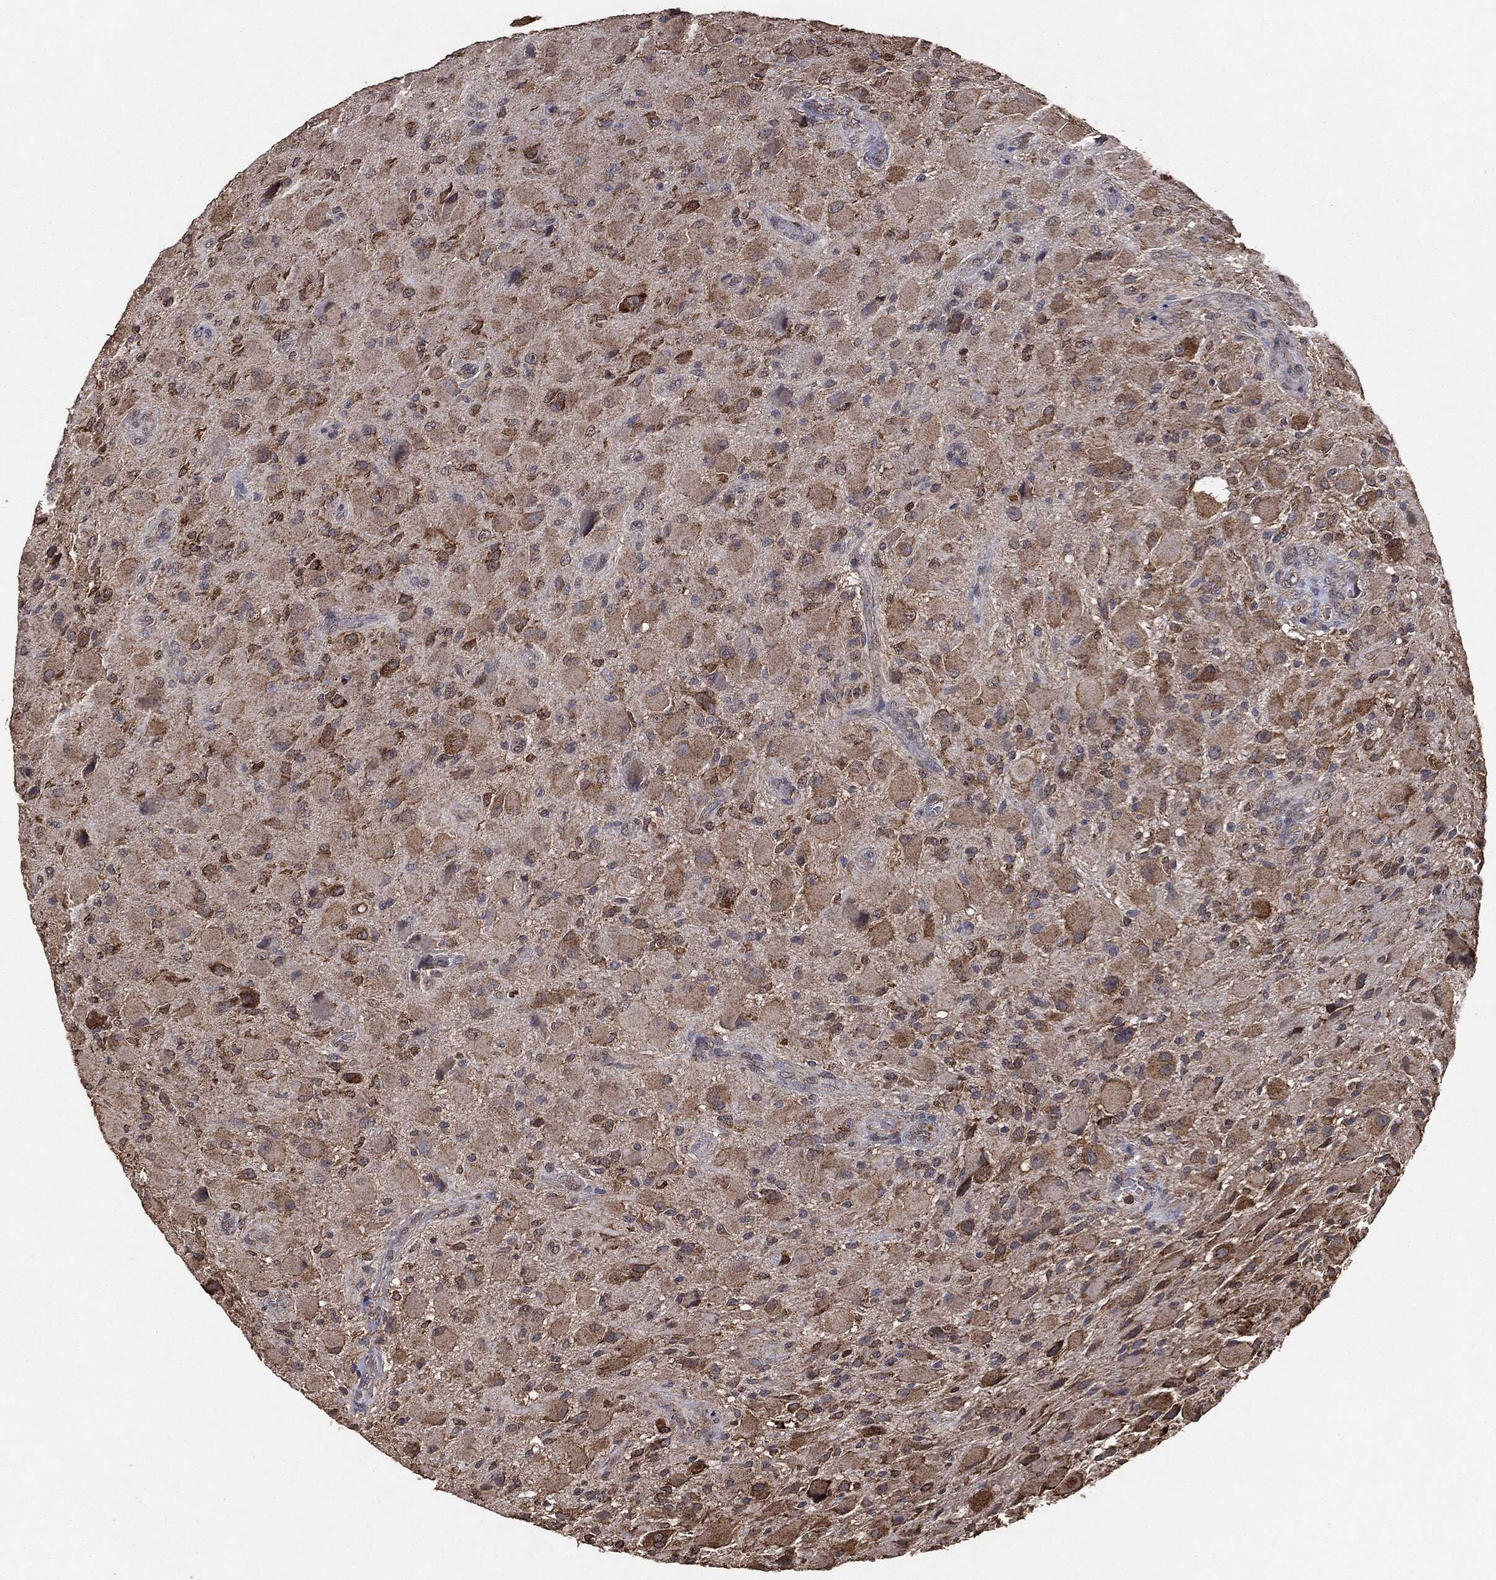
{"staining": {"intensity": "weak", "quantity": ">75%", "location": "cytoplasmic/membranous"}, "tissue": "glioma", "cell_type": "Tumor cells", "image_type": "cancer", "snomed": [{"axis": "morphology", "description": "Glioma, malignant, High grade"}, {"axis": "topography", "description": "Cerebral cortex"}], "caption": "A brown stain labels weak cytoplasmic/membranous staining of a protein in human malignant glioma (high-grade) tumor cells. (Stains: DAB (3,3'-diaminobenzidine) in brown, nuclei in blue, Microscopy: brightfield microscopy at high magnification).", "gene": "MTOR", "patient": {"sex": "male", "age": 35}}